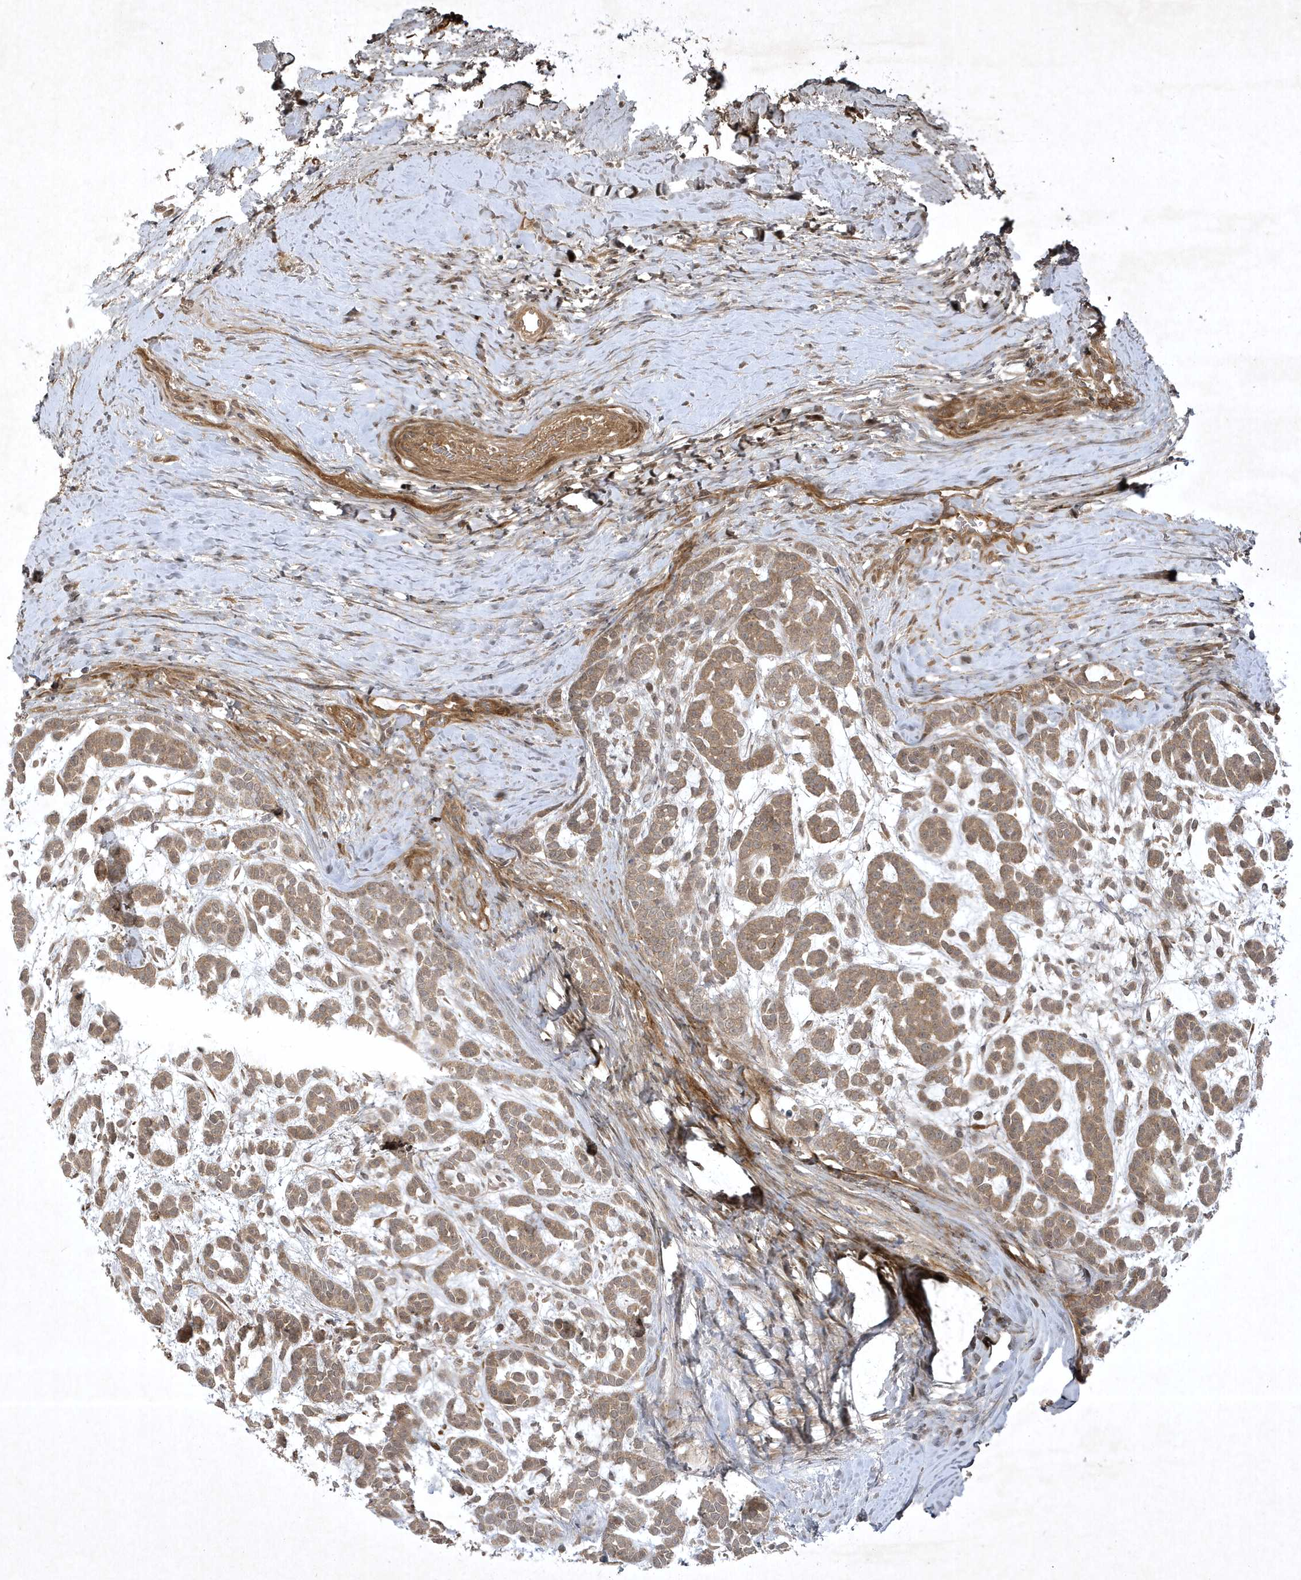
{"staining": {"intensity": "weak", "quantity": ">75%", "location": "cytoplasmic/membranous"}, "tissue": "head and neck cancer", "cell_type": "Tumor cells", "image_type": "cancer", "snomed": [{"axis": "morphology", "description": "Adenocarcinoma, NOS"}, {"axis": "morphology", "description": "Adenoma, NOS"}, {"axis": "topography", "description": "Head-Neck"}], "caption": "Immunohistochemistry (DAB) staining of adenoma (head and neck) shows weak cytoplasmic/membranous protein staining in about >75% of tumor cells.", "gene": "FAM83C", "patient": {"sex": "female", "age": 55}}